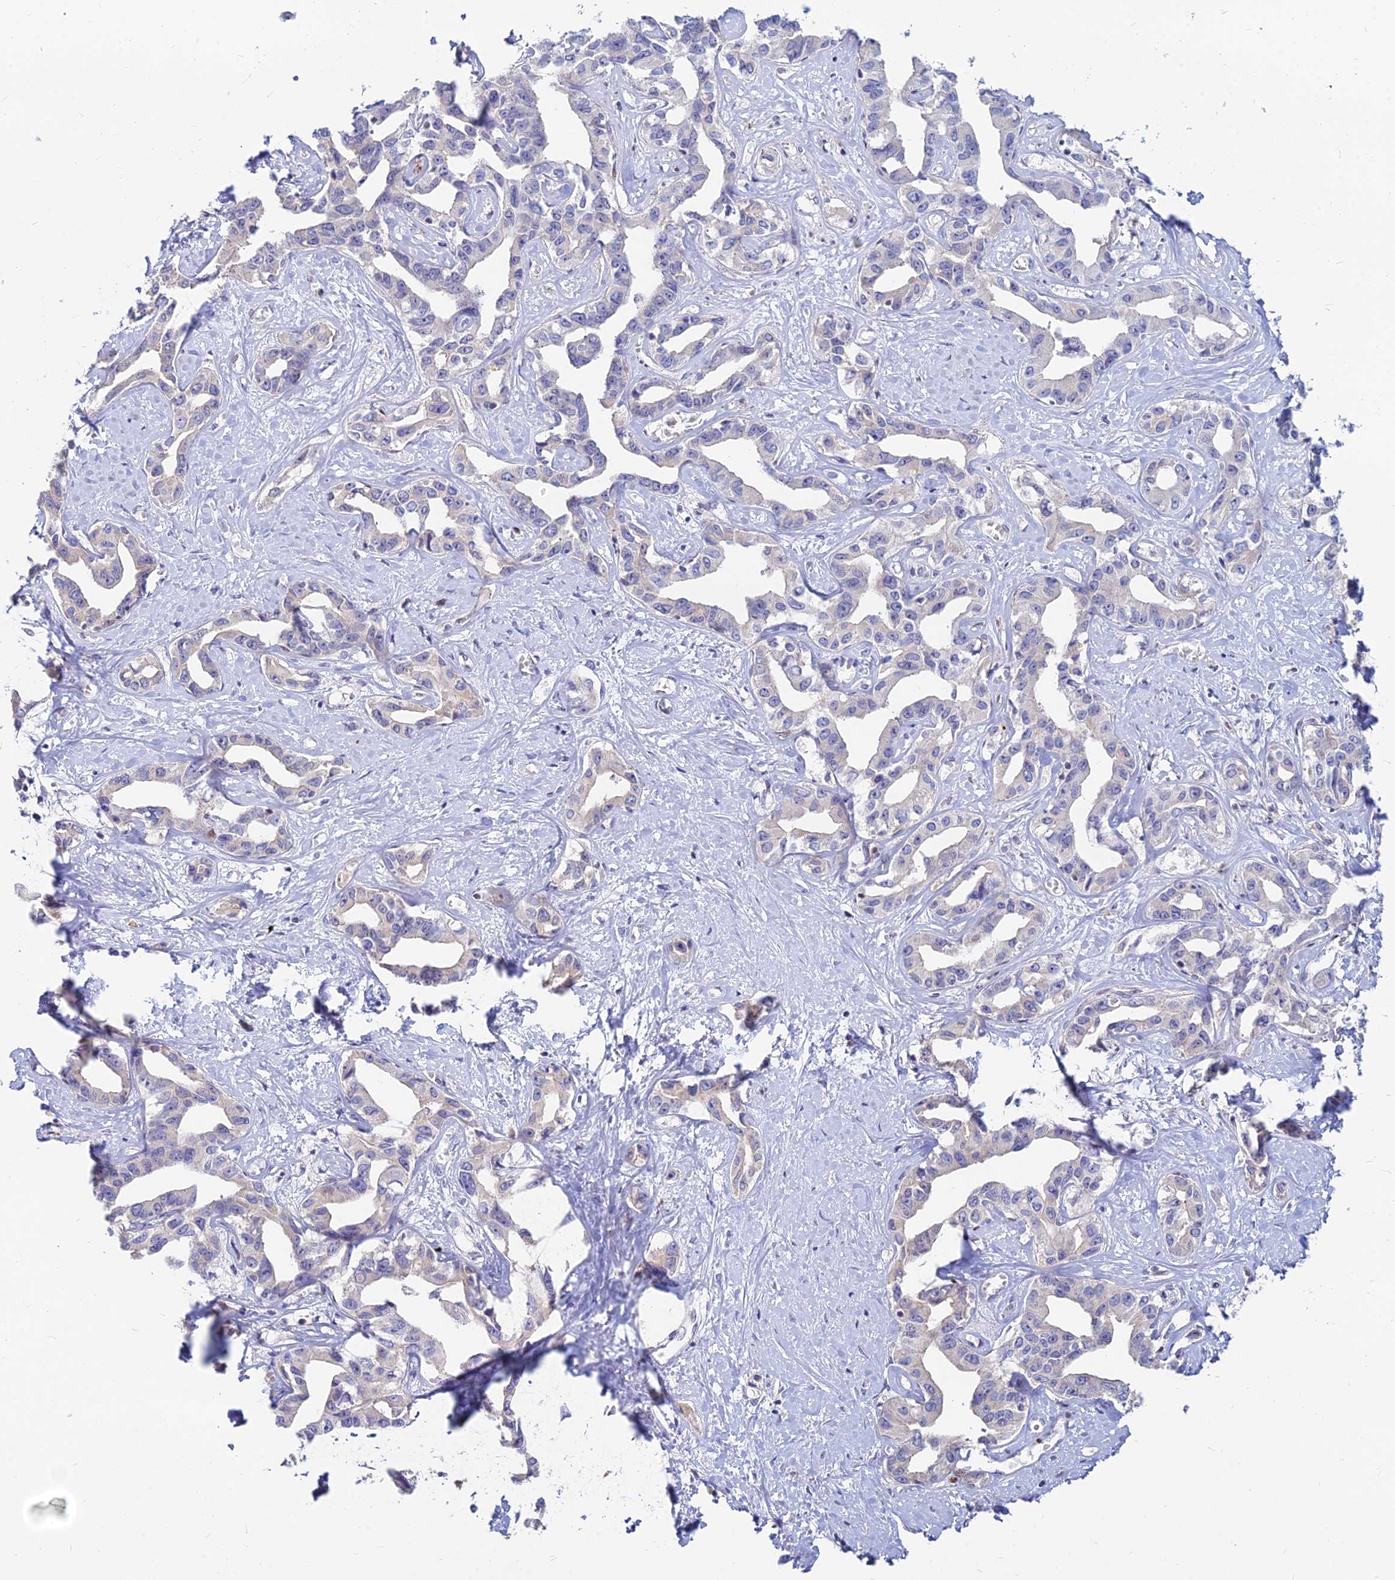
{"staining": {"intensity": "negative", "quantity": "none", "location": "none"}, "tissue": "liver cancer", "cell_type": "Tumor cells", "image_type": "cancer", "snomed": [{"axis": "morphology", "description": "Cholangiocarcinoma"}, {"axis": "topography", "description": "Liver"}], "caption": "Photomicrograph shows no protein expression in tumor cells of liver cholangiocarcinoma tissue.", "gene": "GOLGA6D", "patient": {"sex": "male", "age": 59}}